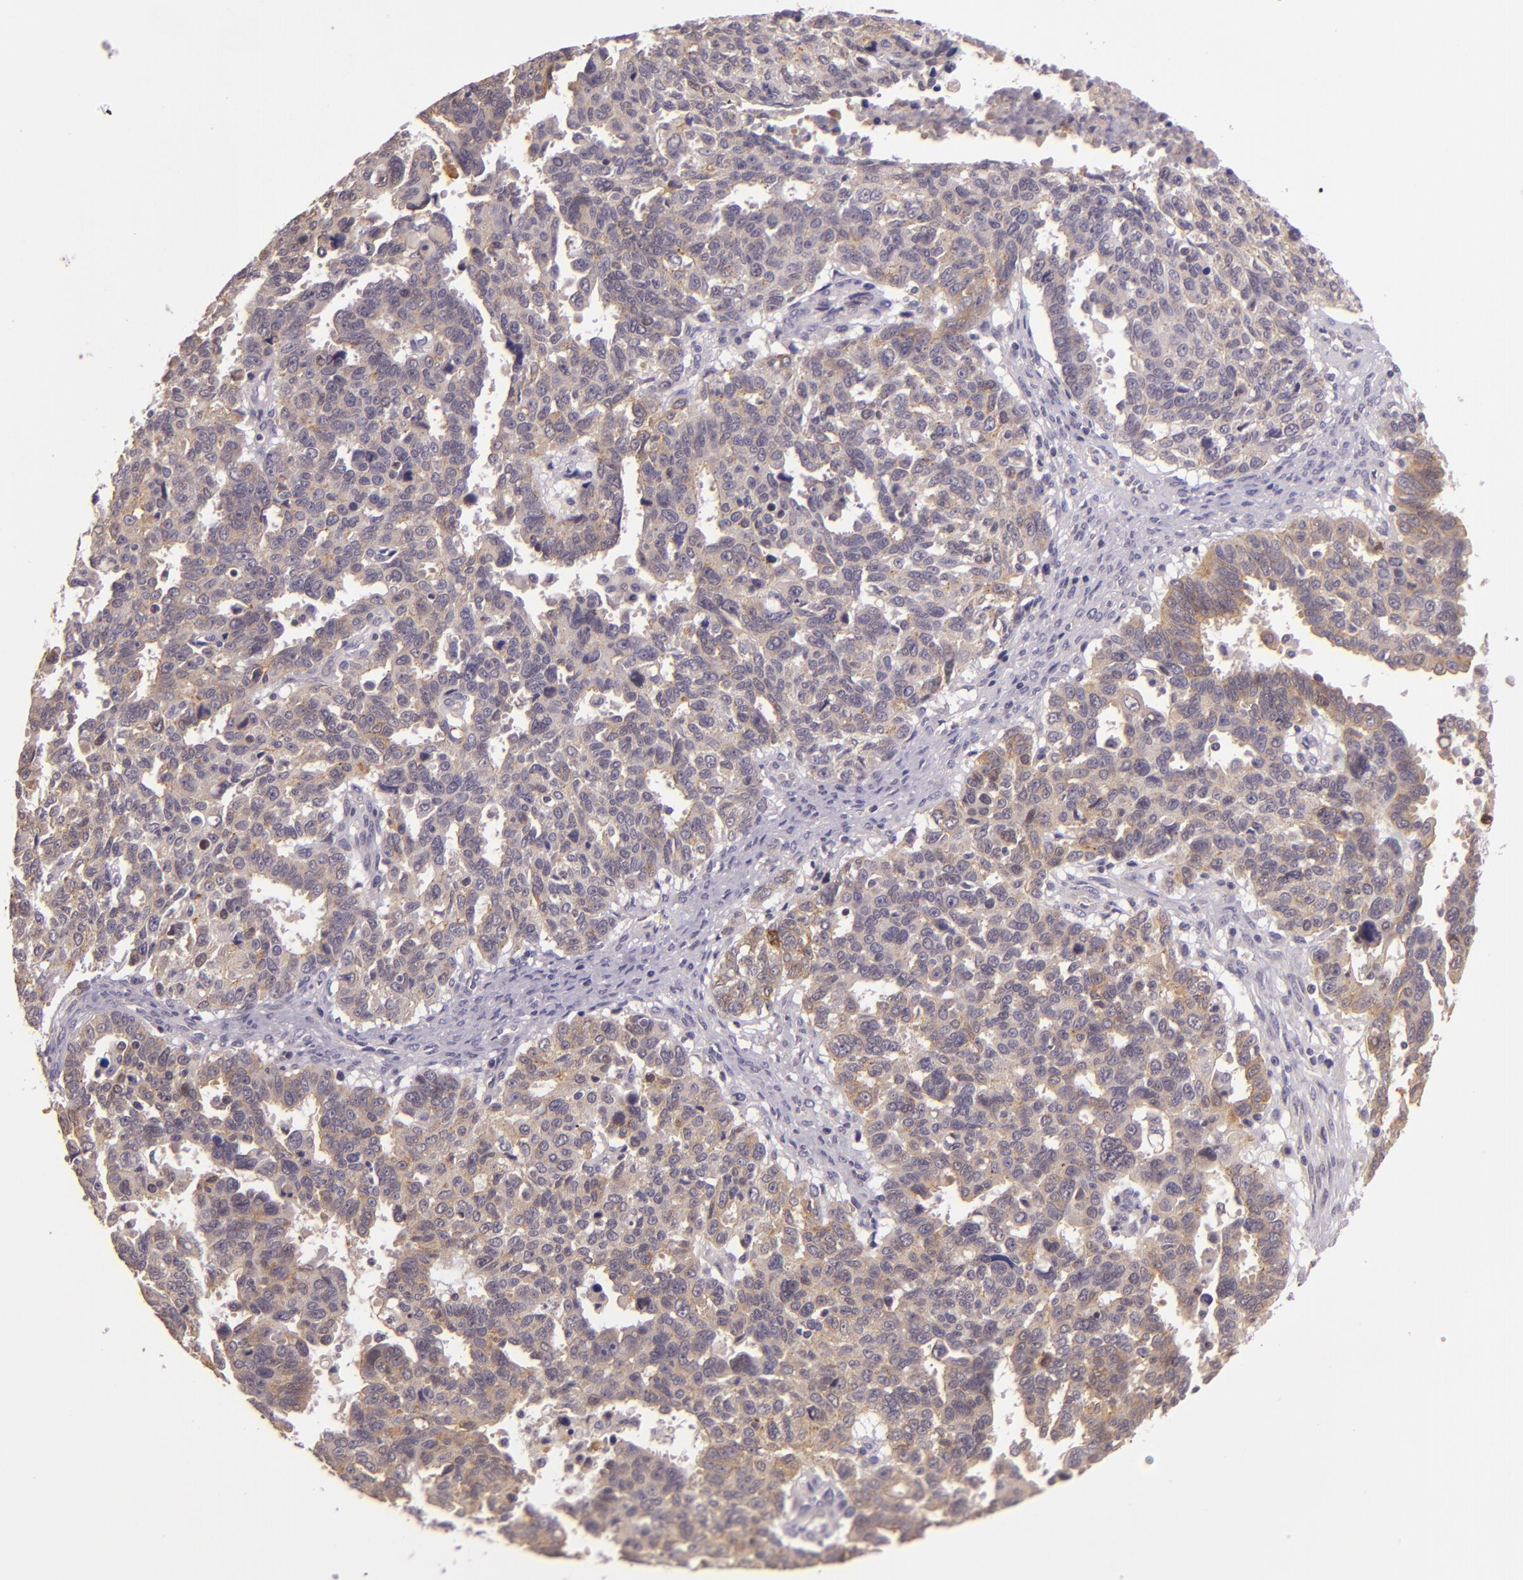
{"staining": {"intensity": "weak", "quantity": ">75%", "location": "cytoplasmic/membranous"}, "tissue": "ovarian cancer", "cell_type": "Tumor cells", "image_type": "cancer", "snomed": [{"axis": "morphology", "description": "Carcinoma, endometroid"}, {"axis": "morphology", "description": "Cystadenocarcinoma, serous, NOS"}, {"axis": "topography", "description": "Ovary"}], "caption": "Protein expression by immunohistochemistry (IHC) shows weak cytoplasmic/membranous positivity in approximately >75% of tumor cells in endometroid carcinoma (ovarian). The protein is stained brown, and the nuclei are stained in blue (DAB IHC with brightfield microscopy, high magnification).", "gene": "ARMH4", "patient": {"sex": "female", "age": 45}}